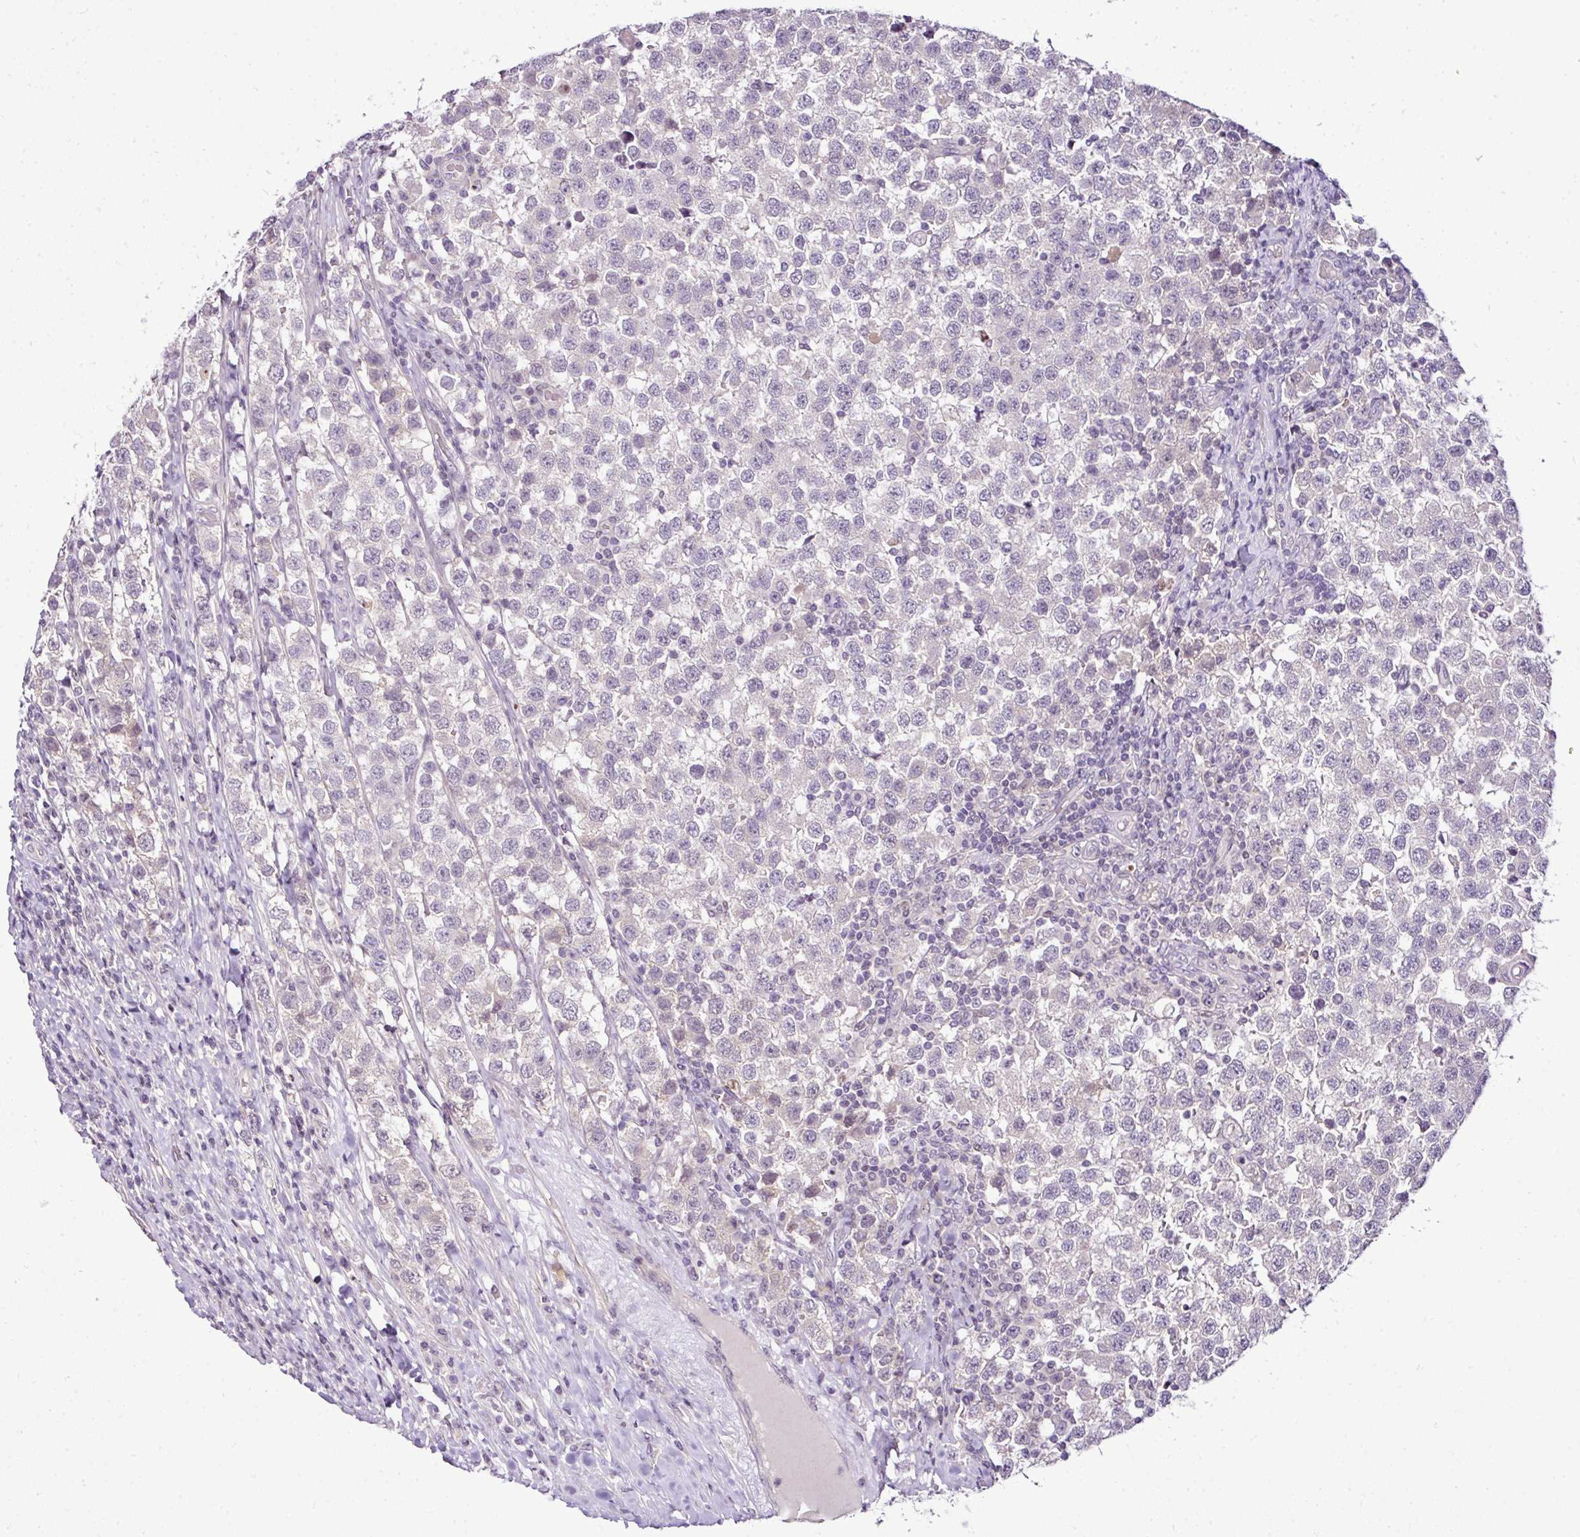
{"staining": {"intensity": "negative", "quantity": "none", "location": "none"}, "tissue": "testis cancer", "cell_type": "Tumor cells", "image_type": "cancer", "snomed": [{"axis": "morphology", "description": "Seminoma, NOS"}, {"axis": "topography", "description": "Testis"}], "caption": "A high-resolution histopathology image shows immunohistochemistry (IHC) staining of testis seminoma, which reveals no significant expression in tumor cells.", "gene": "TEX30", "patient": {"sex": "male", "age": 34}}